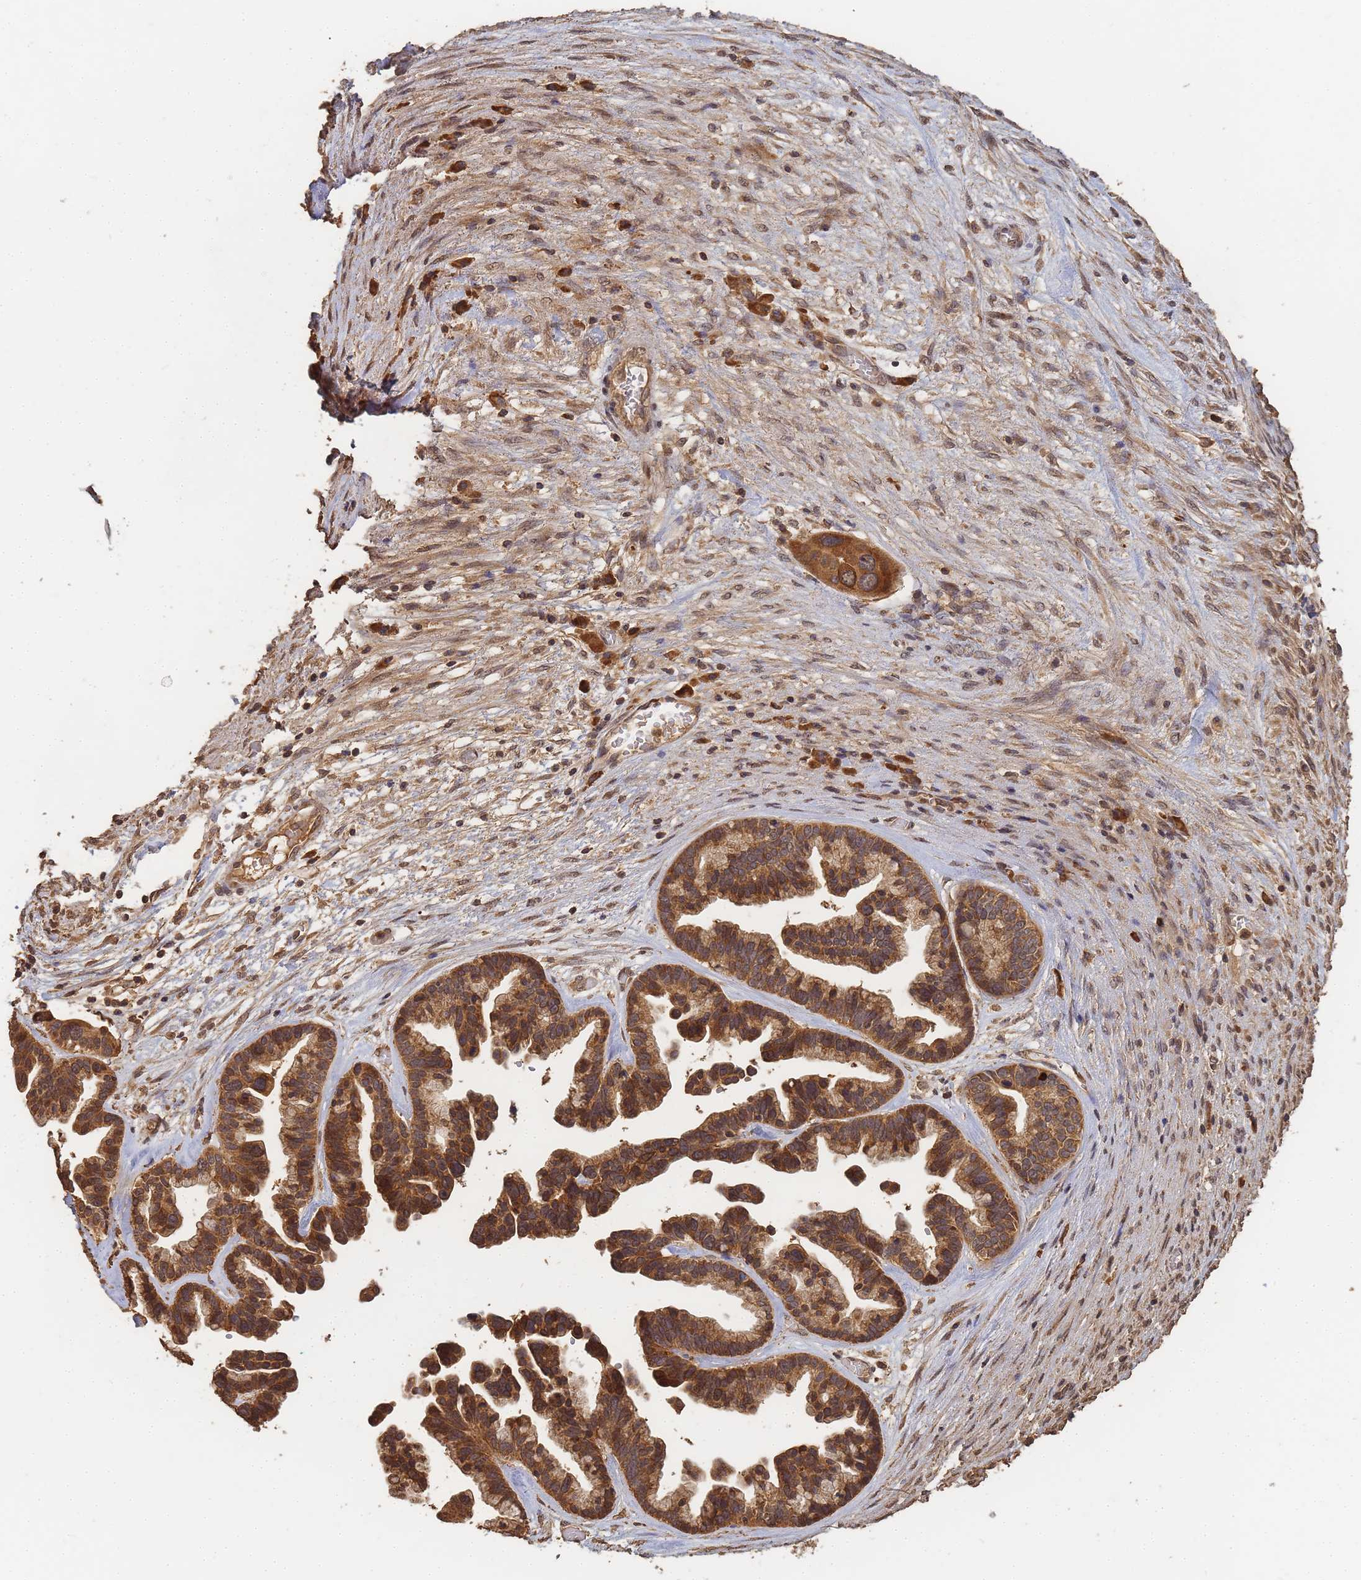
{"staining": {"intensity": "moderate", "quantity": ">75%", "location": "cytoplasmic/membranous"}, "tissue": "ovarian cancer", "cell_type": "Tumor cells", "image_type": "cancer", "snomed": [{"axis": "morphology", "description": "Cystadenocarcinoma, serous, NOS"}, {"axis": "topography", "description": "Ovary"}], "caption": "Protein staining by IHC shows moderate cytoplasmic/membranous expression in approximately >75% of tumor cells in ovarian serous cystadenocarcinoma.", "gene": "ALKBH1", "patient": {"sex": "female", "age": 56}}